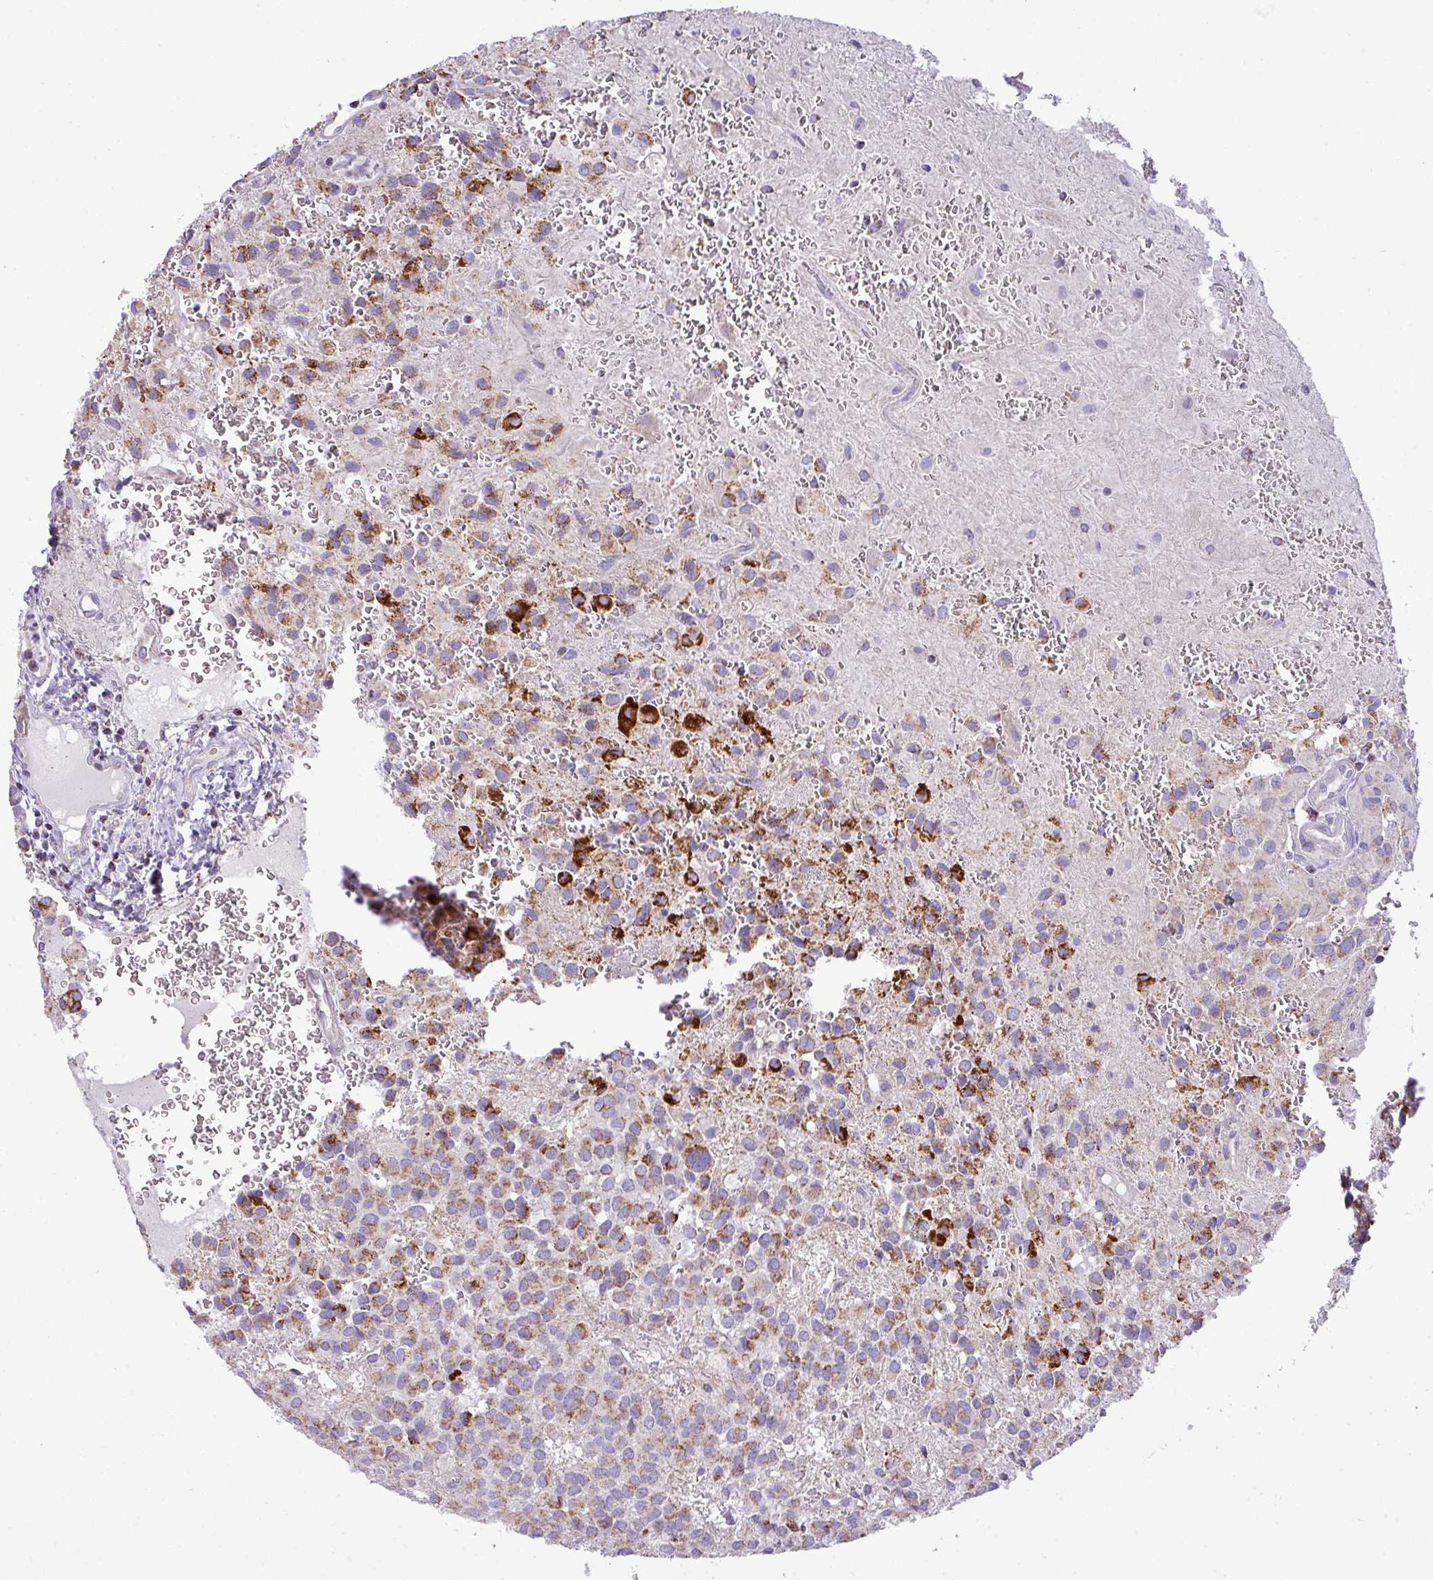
{"staining": {"intensity": "strong", "quantity": "<25%", "location": "cytoplasmic/membranous"}, "tissue": "glioma", "cell_type": "Tumor cells", "image_type": "cancer", "snomed": [{"axis": "morphology", "description": "Glioma, malignant, Low grade"}, {"axis": "topography", "description": "Brain"}], "caption": "DAB immunohistochemical staining of human glioma displays strong cytoplasmic/membranous protein staining in approximately <25% of tumor cells. Using DAB (3,3'-diaminobenzidine) (brown) and hematoxylin (blue) stains, captured at high magnification using brightfield microscopy.", "gene": "ZNF81", "patient": {"sex": "male", "age": 56}}